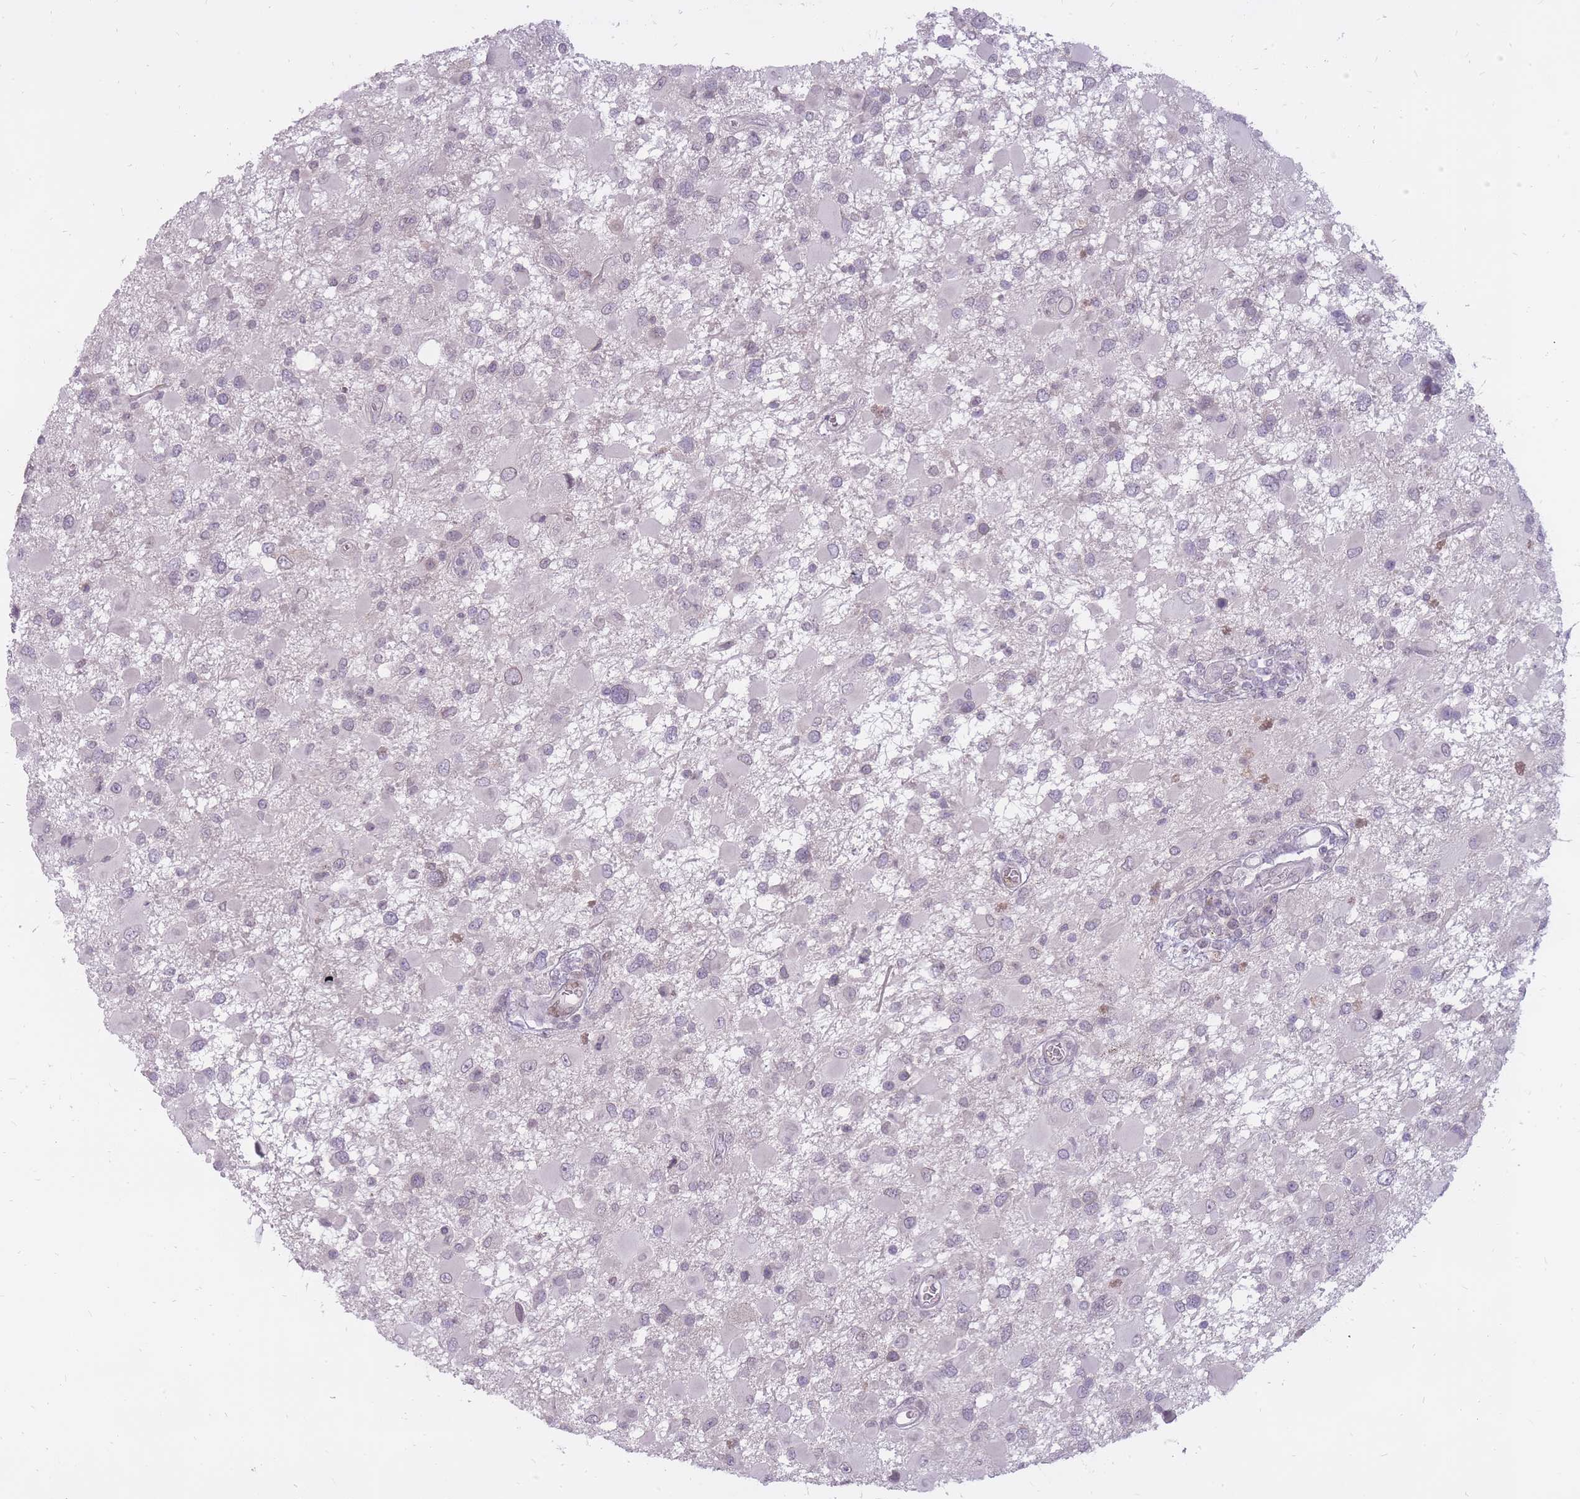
{"staining": {"intensity": "negative", "quantity": "none", "location": "none"}, "tissue": "glioma", "cell_type": "Tumor cells", "image_type": "cancer", "snomed": [{"axis": "morphology", "description": "Glioma, malignant, High grade"}, {"axis": "topography", "description": "Brain"}], "caption": "Immunohistochemistry photomicrograph of neoplastic tissue: human glioma stained with DAB (3,3'-diaminobenzidine) shows no significant protein staining in tumor cells. (Stains: DAB (3,3'-diaminobenzidine) immunohistochemistry (IHC) with hematoxylin counter stain, Microscopy: brightfield microscopy at high magnification).", "gene": "POMZP3", "patient": {"sex": "male", "age": 53}}